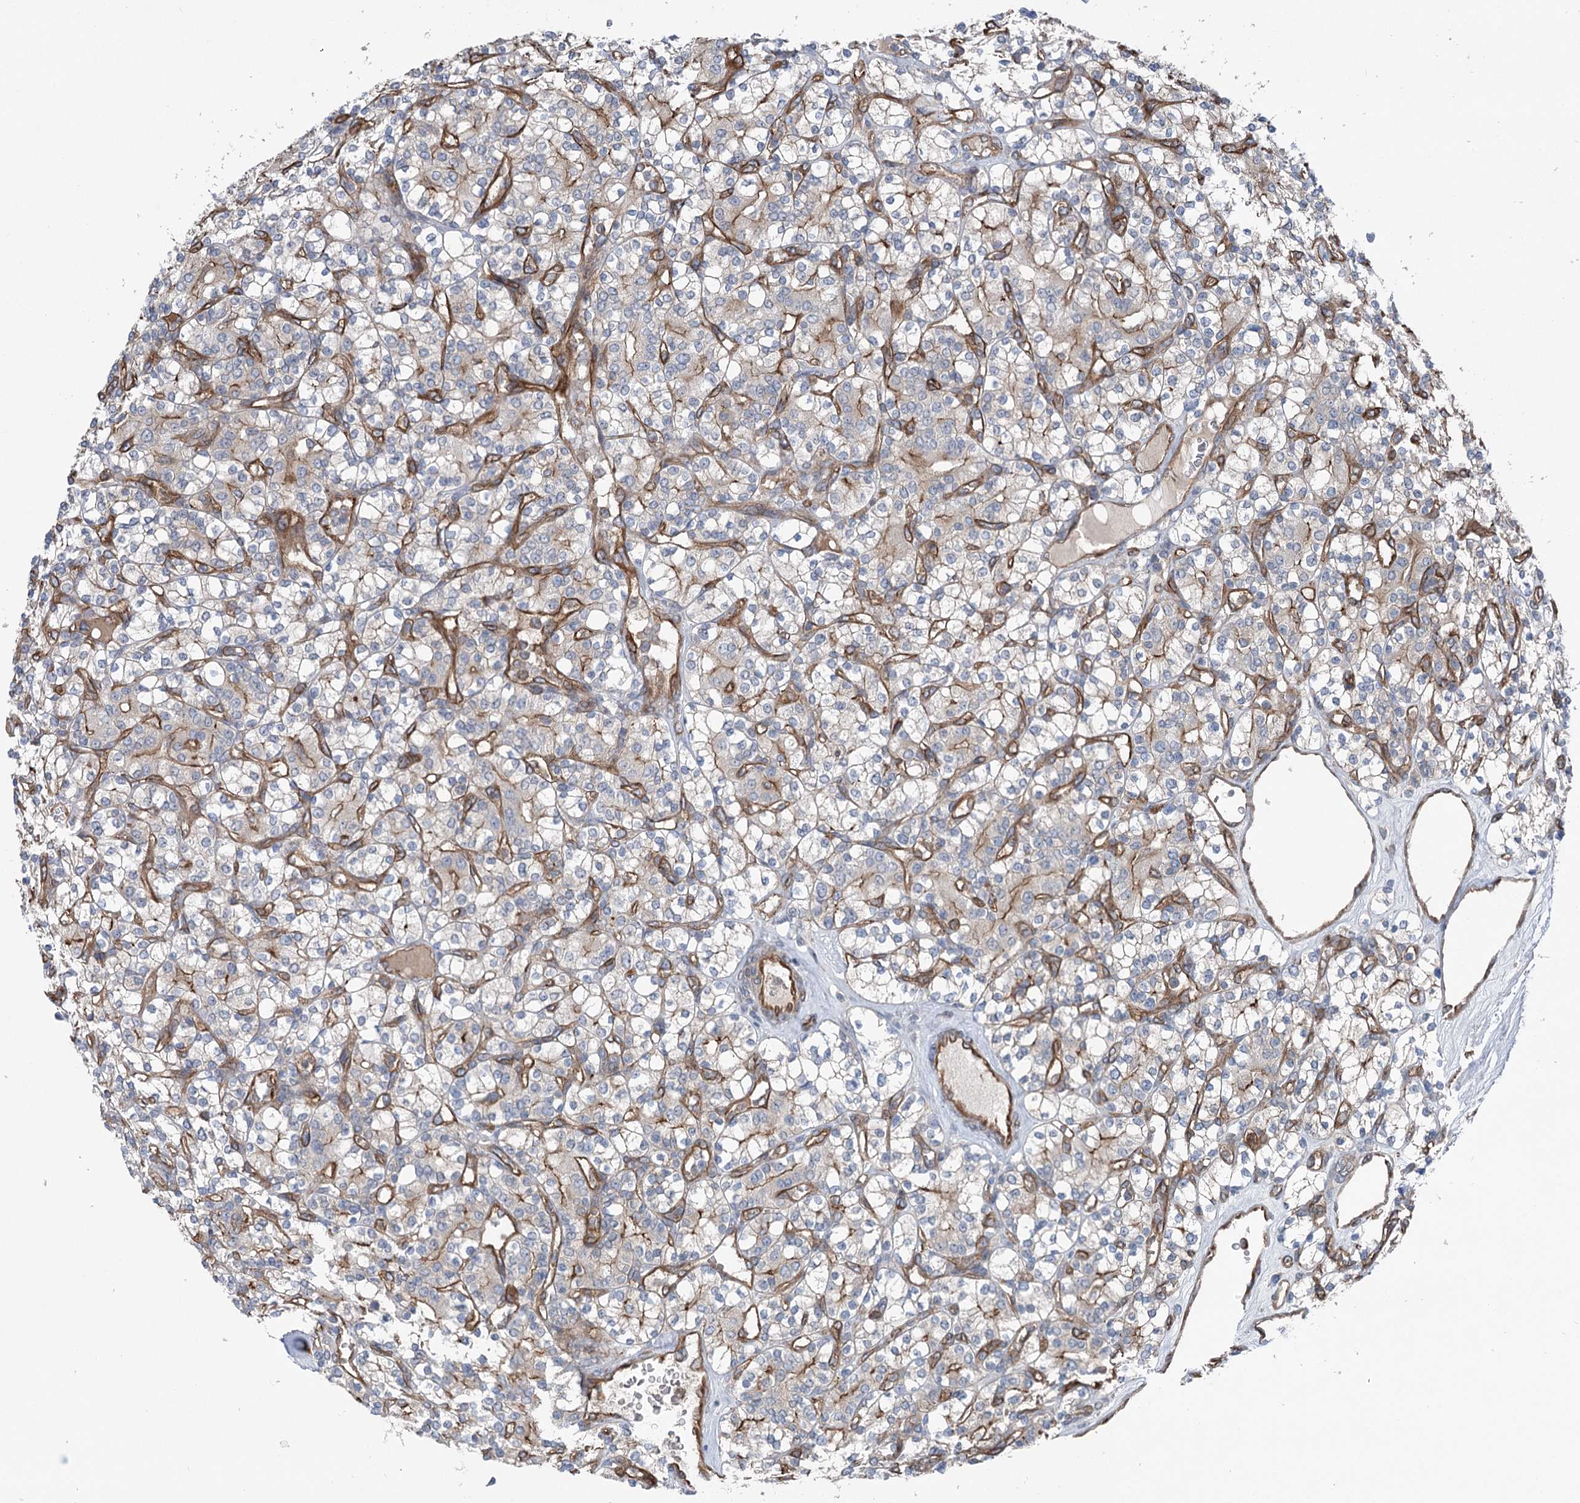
{"staining": {"intensity": "weak", "quantity": "25%-75%", "location": "cytoplasmic/membranous"}, "tissue": "renal cancer", "cell_type": "Tumor cells", "image_type": "cancer", "snomed": [{"axis": "morphology", "description": "Adenocarcinoma, NOS"}, {"axis": "topography", "description": "Kidney"}], "caption": "Human renal cancer (adenocarcinoma) stained for a protein (brown) reveals weak cytoplasmic/membranous positive staining in approximately 25%-75% of tumor cells.", "gene": "MTPAP", "patient": {"sex": "male", "age": 77}}